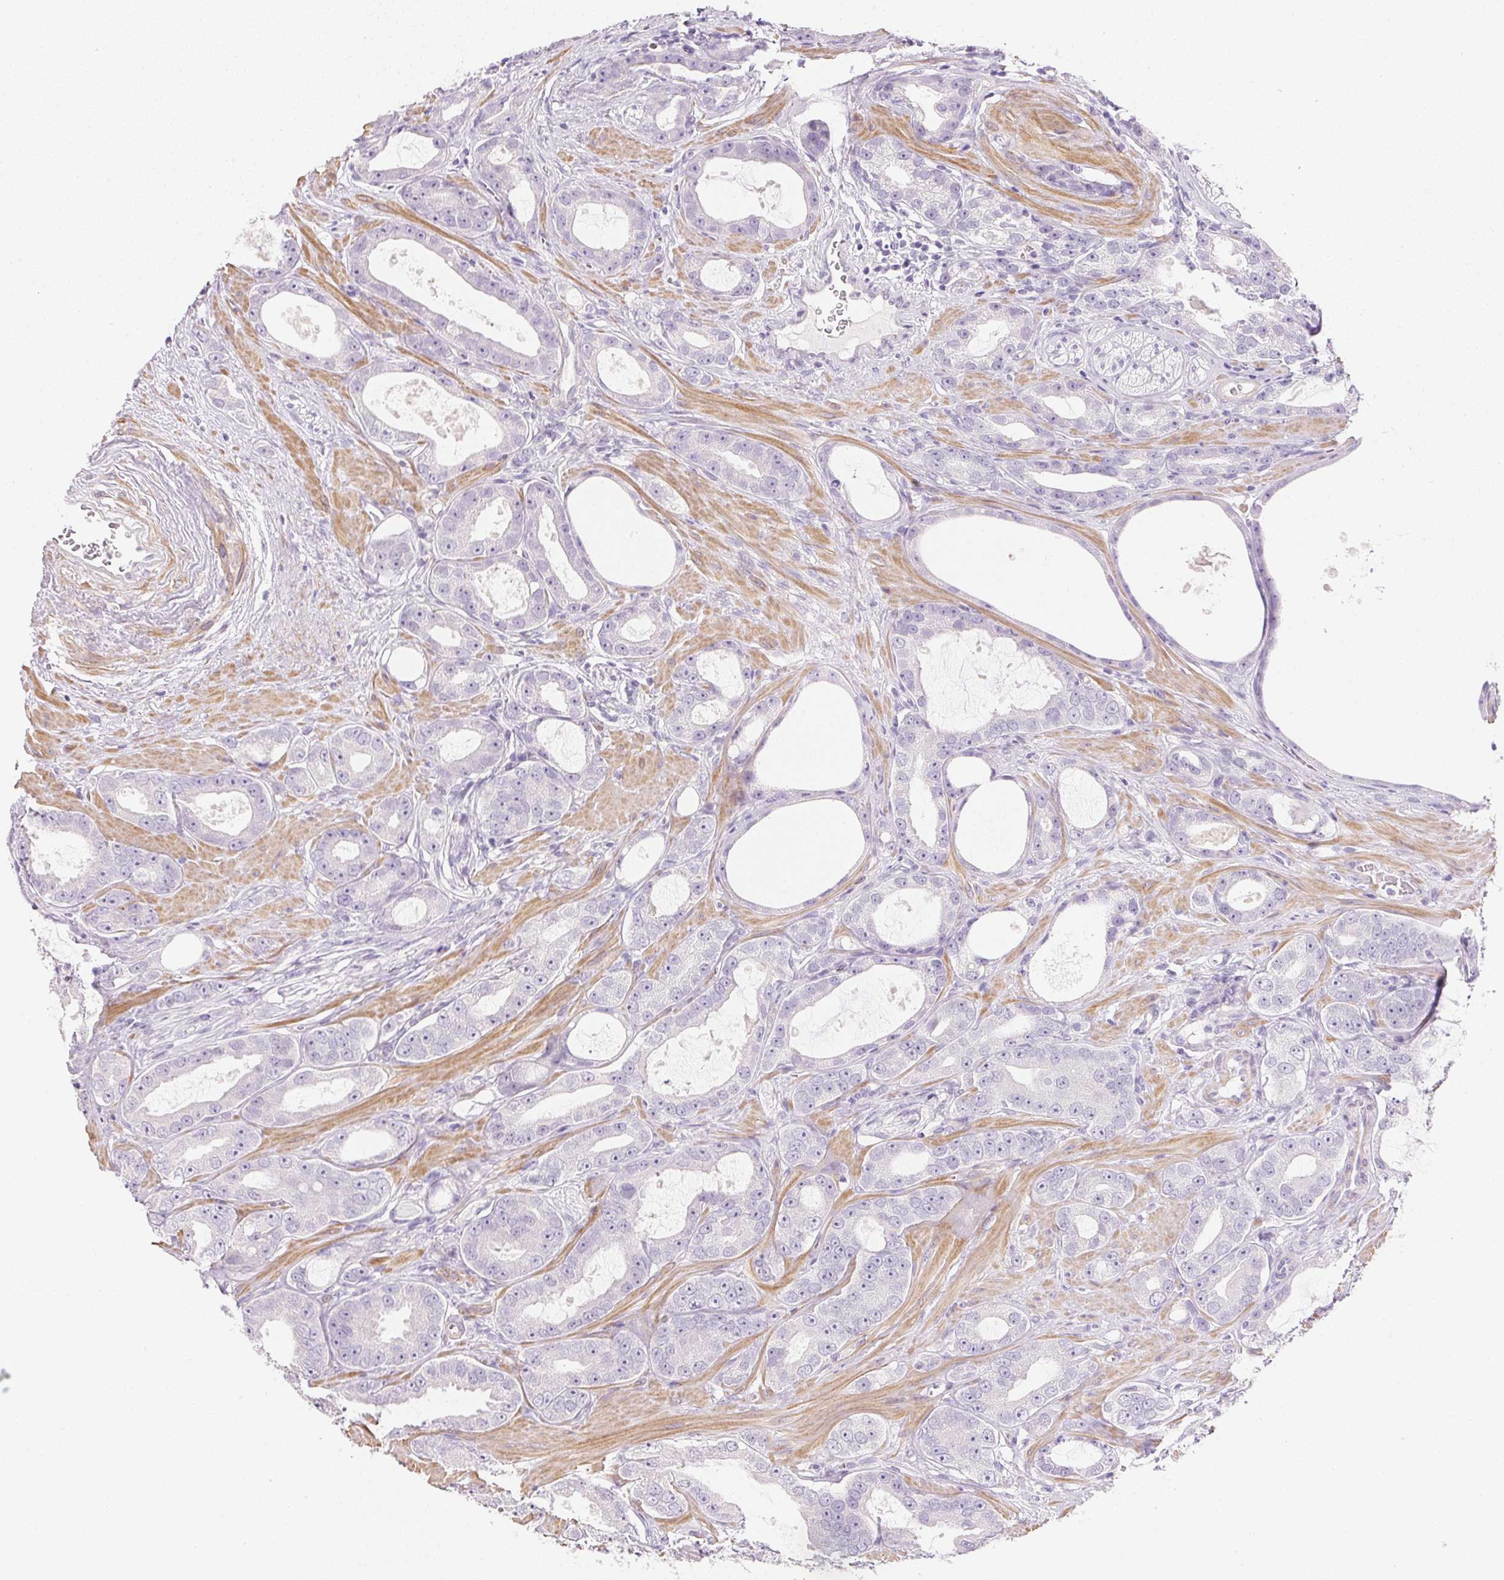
{"staining": {"intensity": "negative", "quantity": "none", "location": "none"}, "tissue": "prostate cancer", "cell_type": "Tumor cells", "image_type": "cancer", "snomed": [{"axis": "morphology", "description": "Adenocarcinoma, High grade"}, {"axis": "topography", "description": "Prostate"}], "caption": "Image shows no significant protein staining in tumor cells of adenocarcinoma (high-grade) (prostate).", "gene": "KCNE2", "patient": {"sex": "male", "age": 65}}